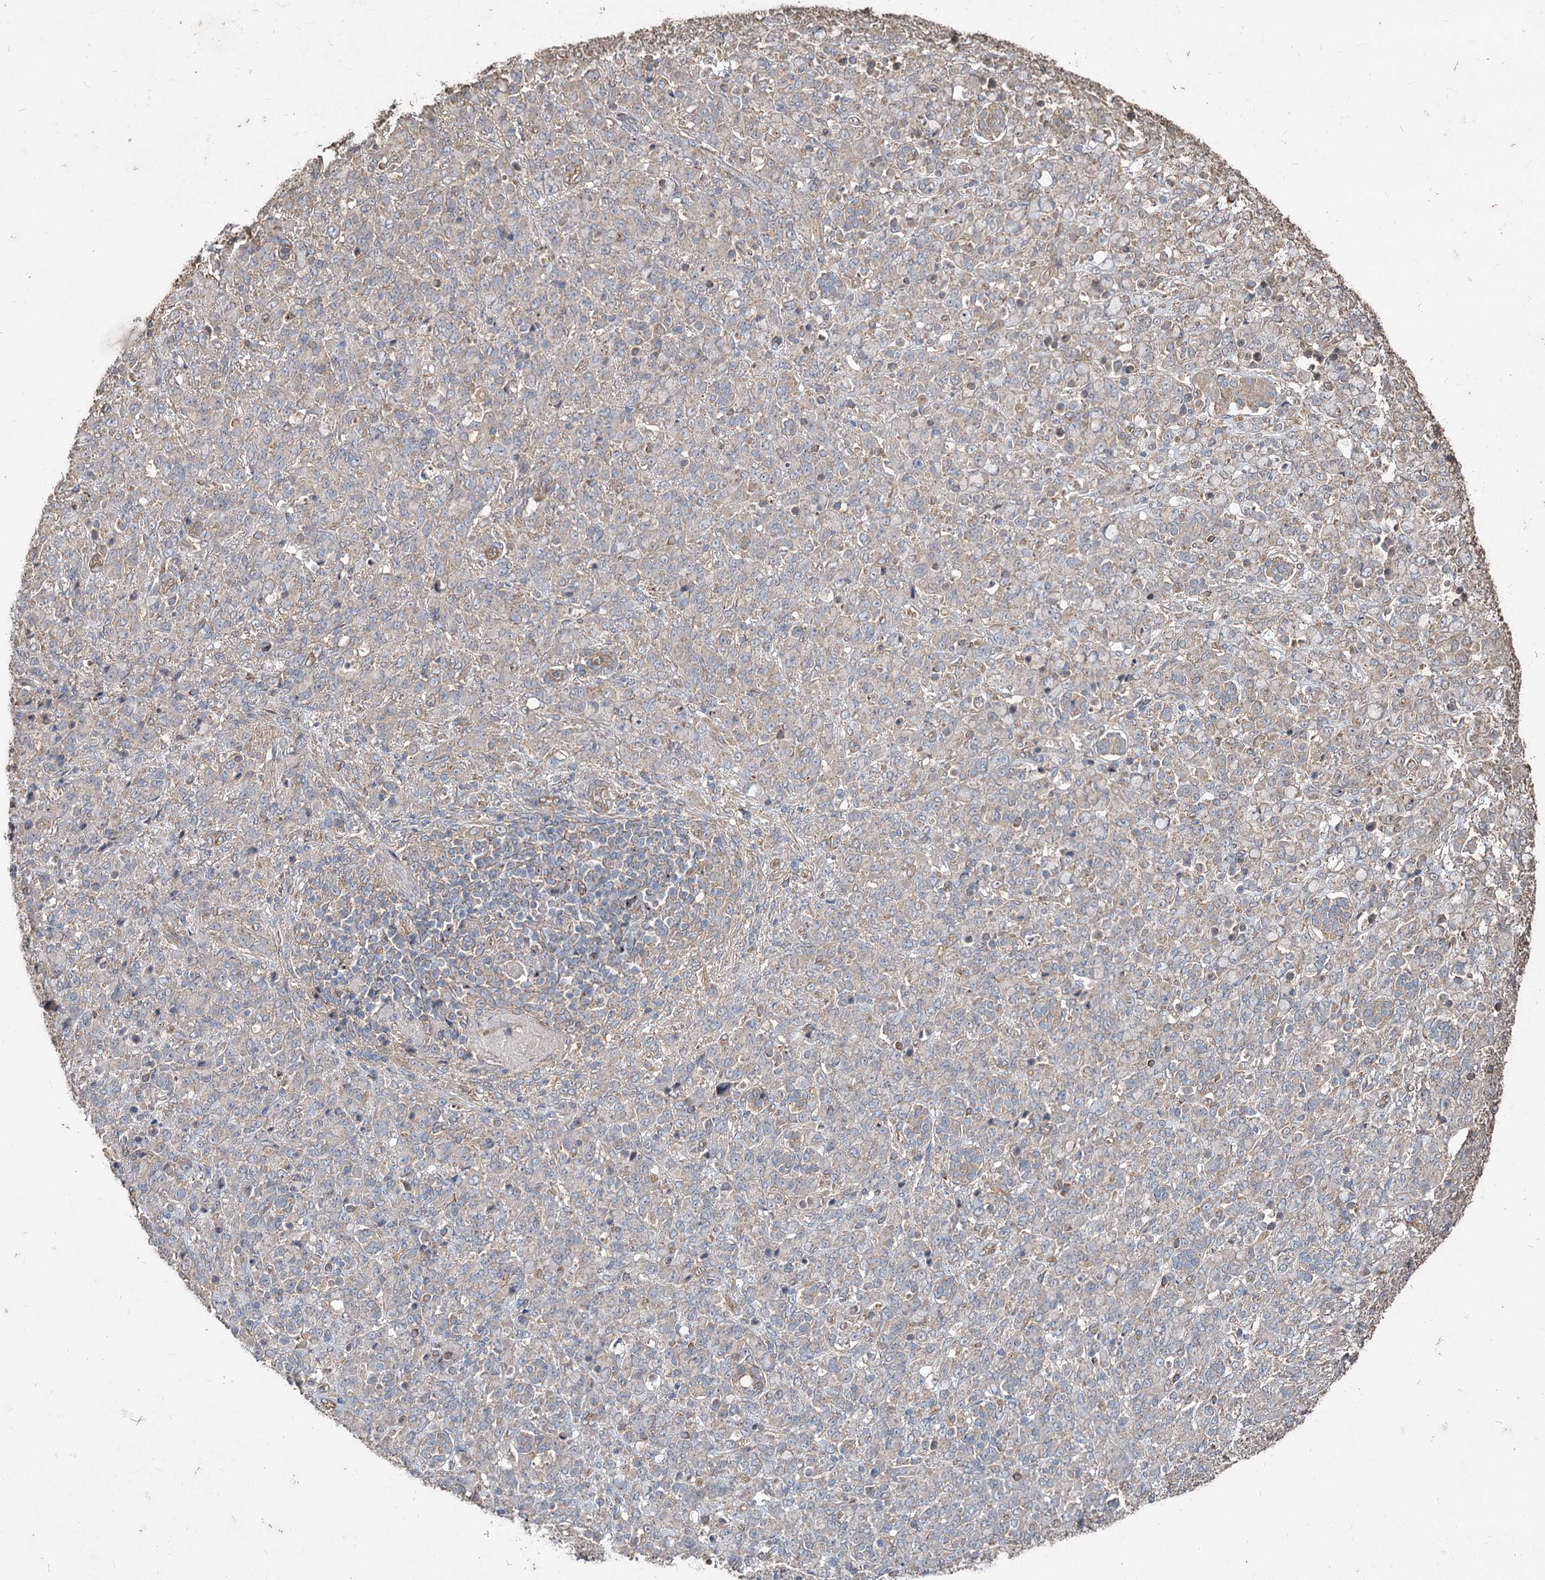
{"staining": {"intensity": "weak", "quantity": "<25%", "location": "cytoplasmic/membranous"}, "tissue": "stomach cancer", "cell_type": "Tumor cells", "image_type": "cancer", "snomed": [{"axis": "morphology", "description": "Adenocarcinoma, NOS"}, {"axis": "topography", "description": "Stomach"}], "caption": "Immunohistochemical staining of human adenocarcinoma (stomach) displays no significant expression in tumor cells. (DAB IHC, high magnification).", "gene": "SPART", "patient": {"sex": "female", "age": 79}}